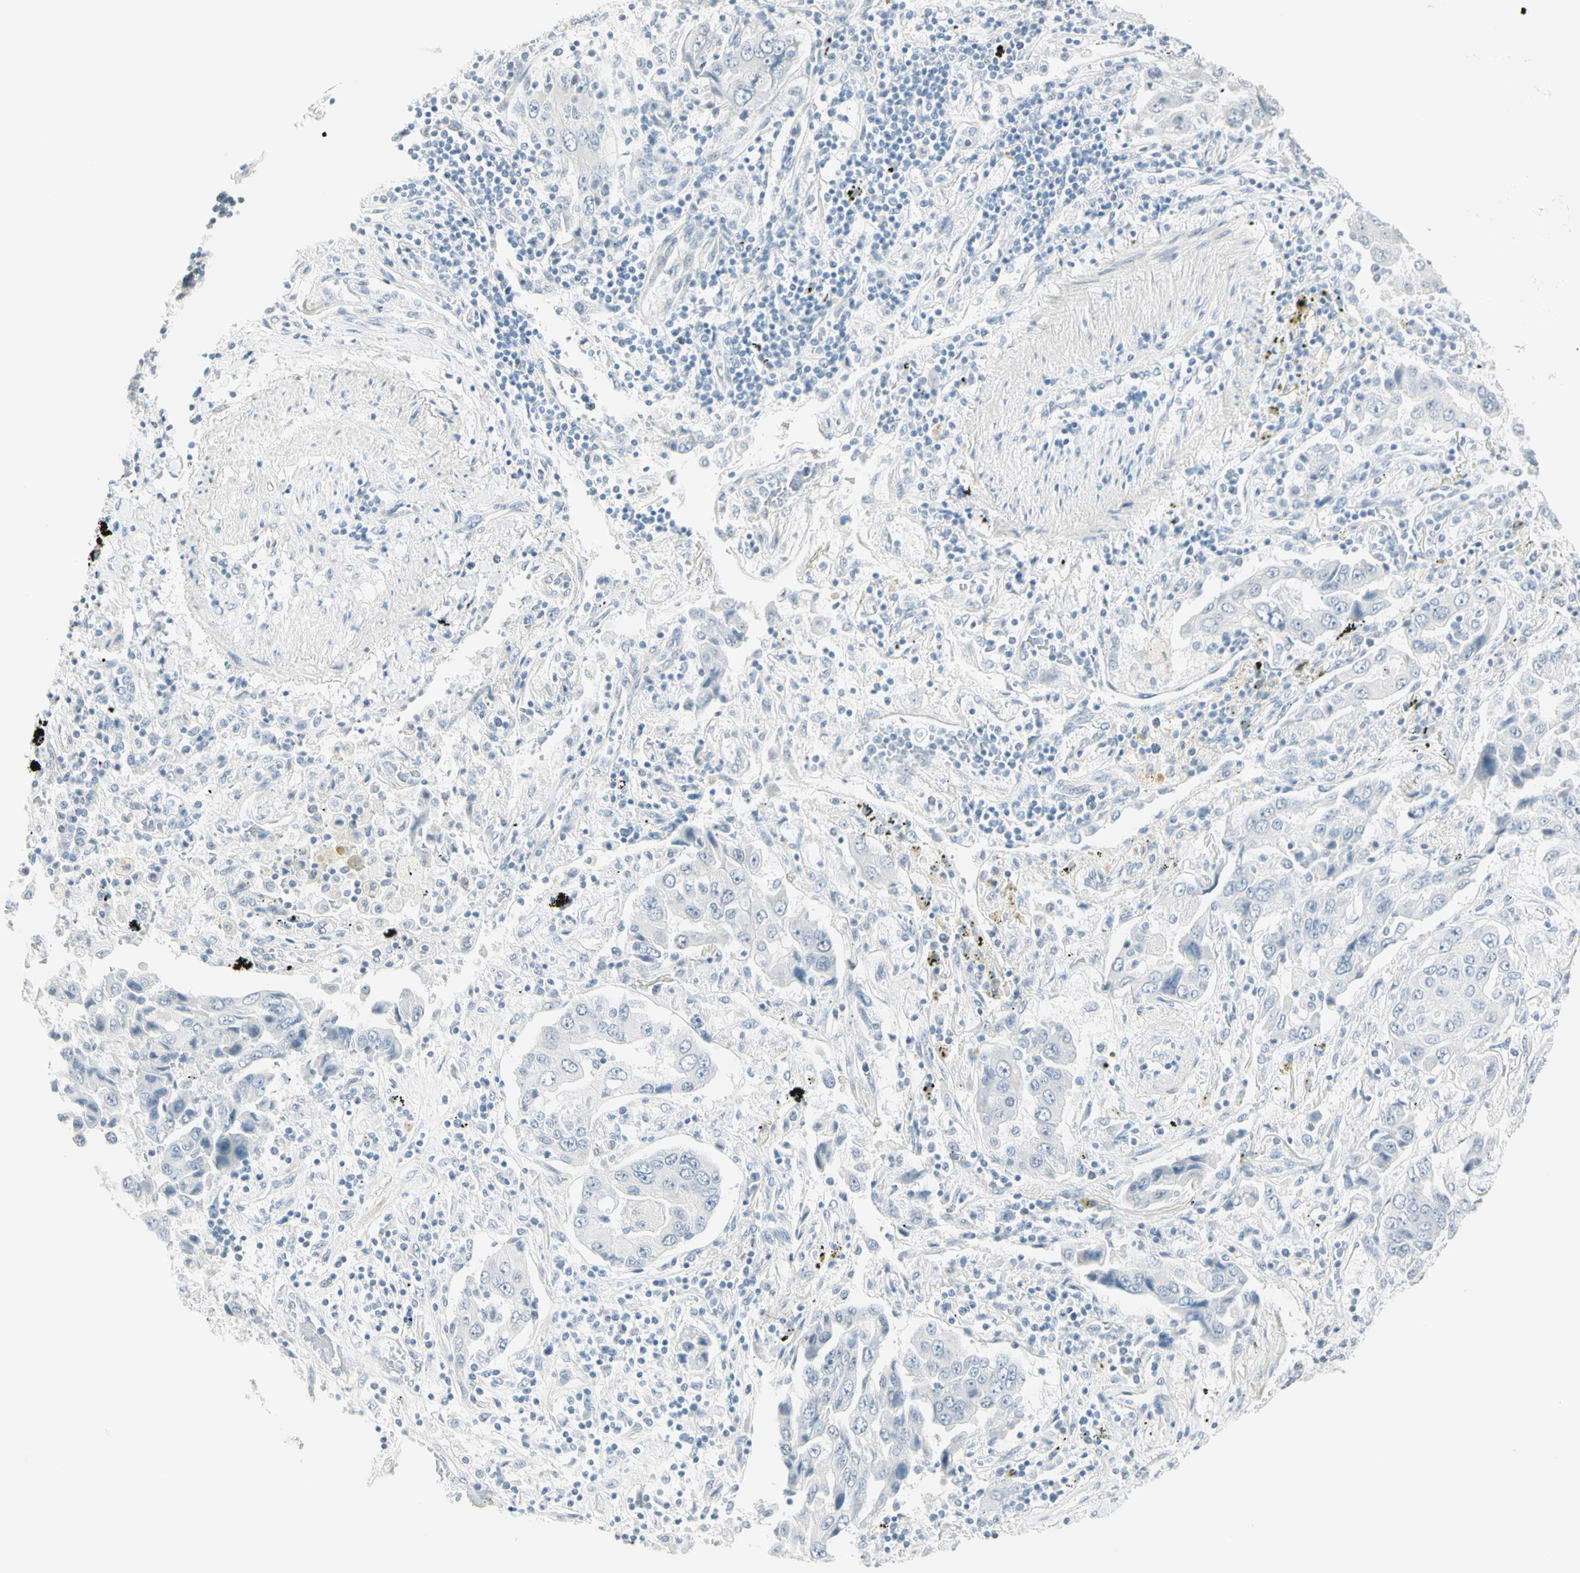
{"staining": {"intensity": "negative", "quantity": "none", "location": "none"}, "tissue": "lung cancer", "cell_type": "Tumor cells", "image_type": "cancer", "snomed": [{"axis": "morphology", "description": "Adenocarcinoma, NOS"}, {"axis": "topography", "description": "Lung"}], "caption": "Lung cancer (adenocarcinoma) was stained to show a protein in brown. There is no significant staining in tumor cells. The staining was performed using DAB (3,3'-diaminobenzidine) to visualize the protein expression in brown, while the nuclei were stained in blue with hematoxylin (Magnification: 20x).", "gene": "MLLT10", "patient": {"sex": "female", "age": 65}}